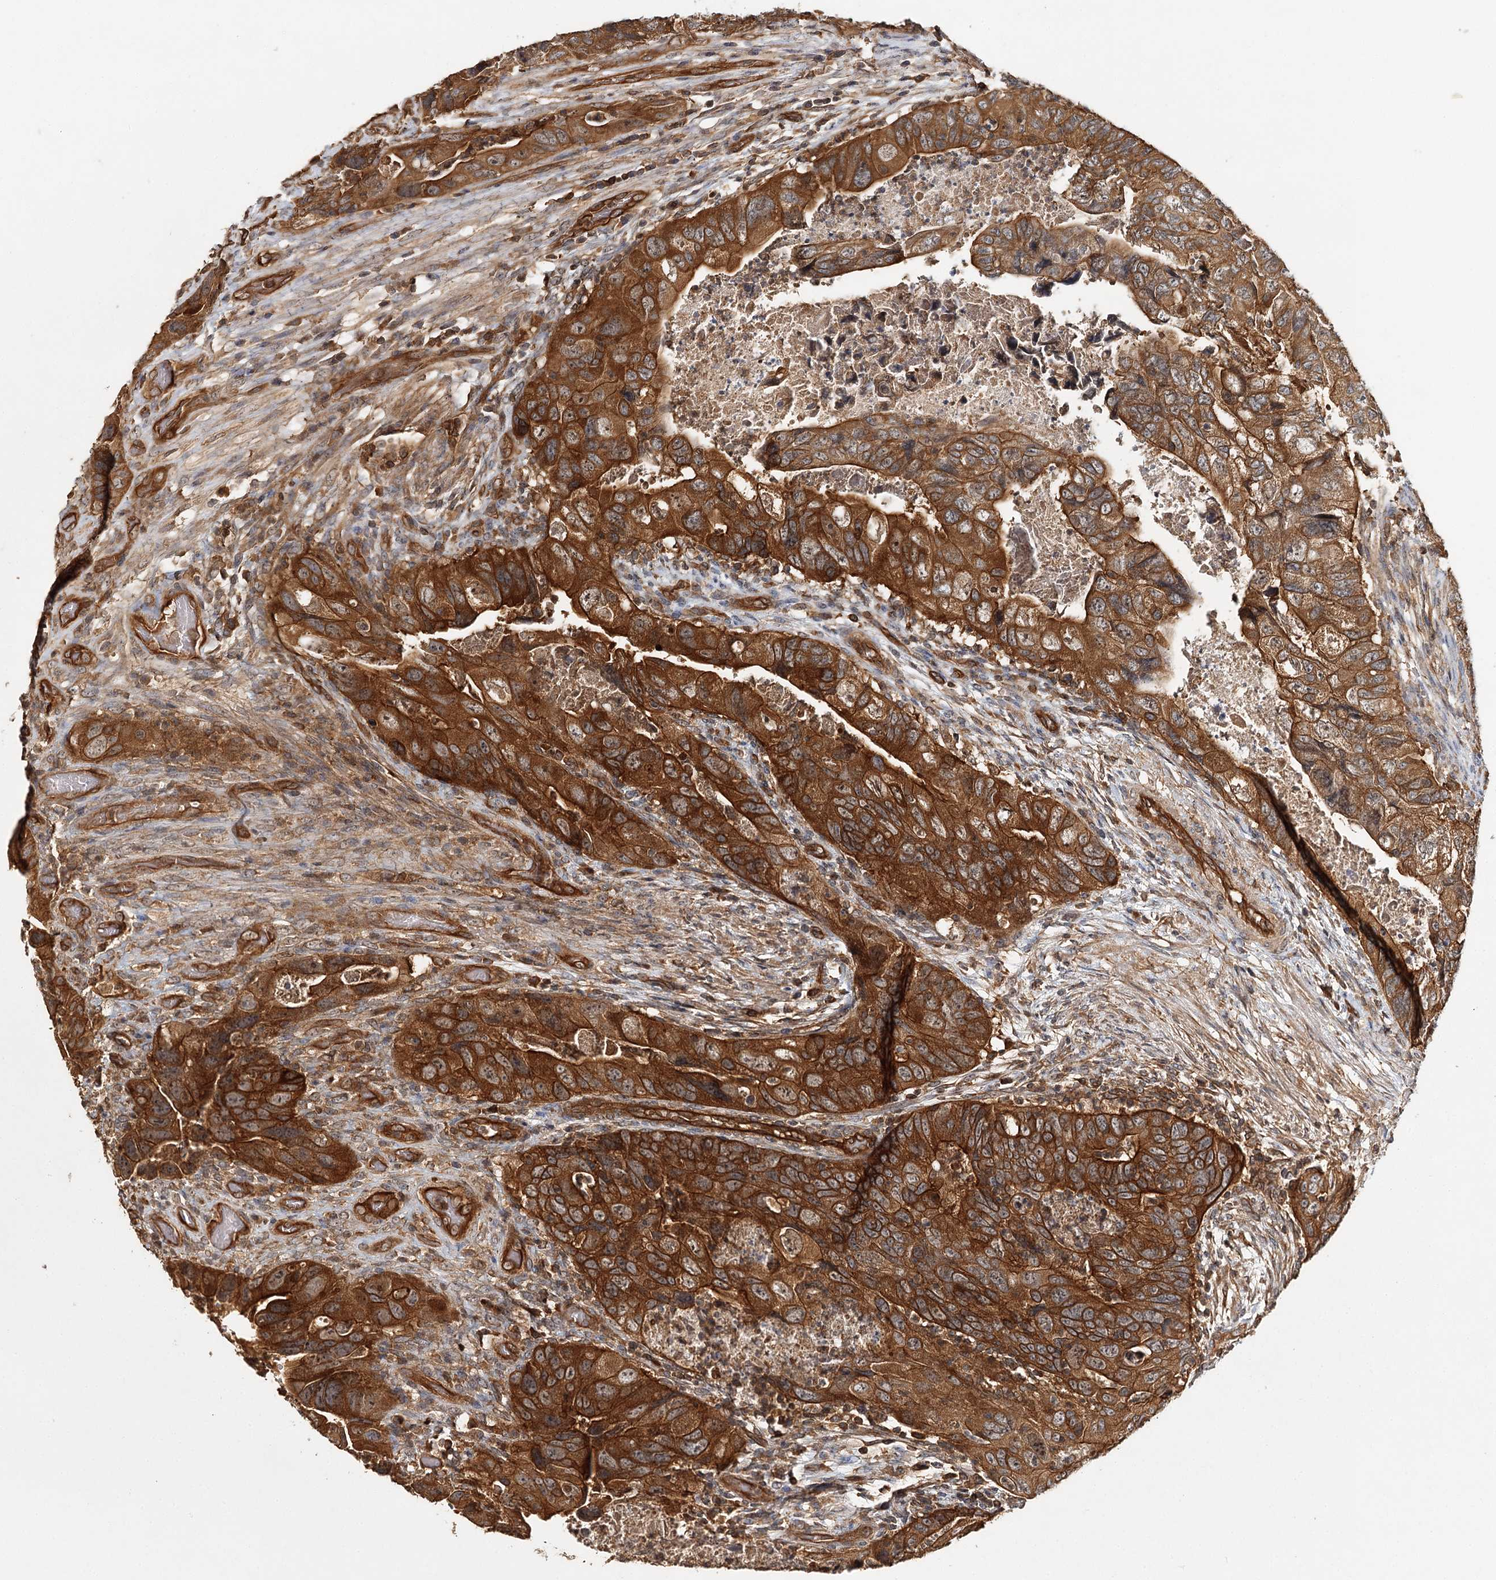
{"staining": {"intensity": "strong", "quantity": ">75%", "location": "cytoplasmic/membranous"}, "tissue": "colorectal cancer", "cell_type": "Tumor cells", "image_type": "cancer", "snomed": [{"axis": "morphology", "description": "Adenocarcinoma, NOS"}, {"axis": "topography", "description": "Rectum"}], "caption": "Adenocarcinoma (colorectal) was stained to show a protein in brown. There is high levels of strong cytoplasmic/membranous expression in about >75% of tumor cells. (Stains: DAB in brown, nuclei in blue, Microscopy: brightfield microscopy at high magnification).", "gene": "BCR", "patient": {"sex": "male", "age": 63}}